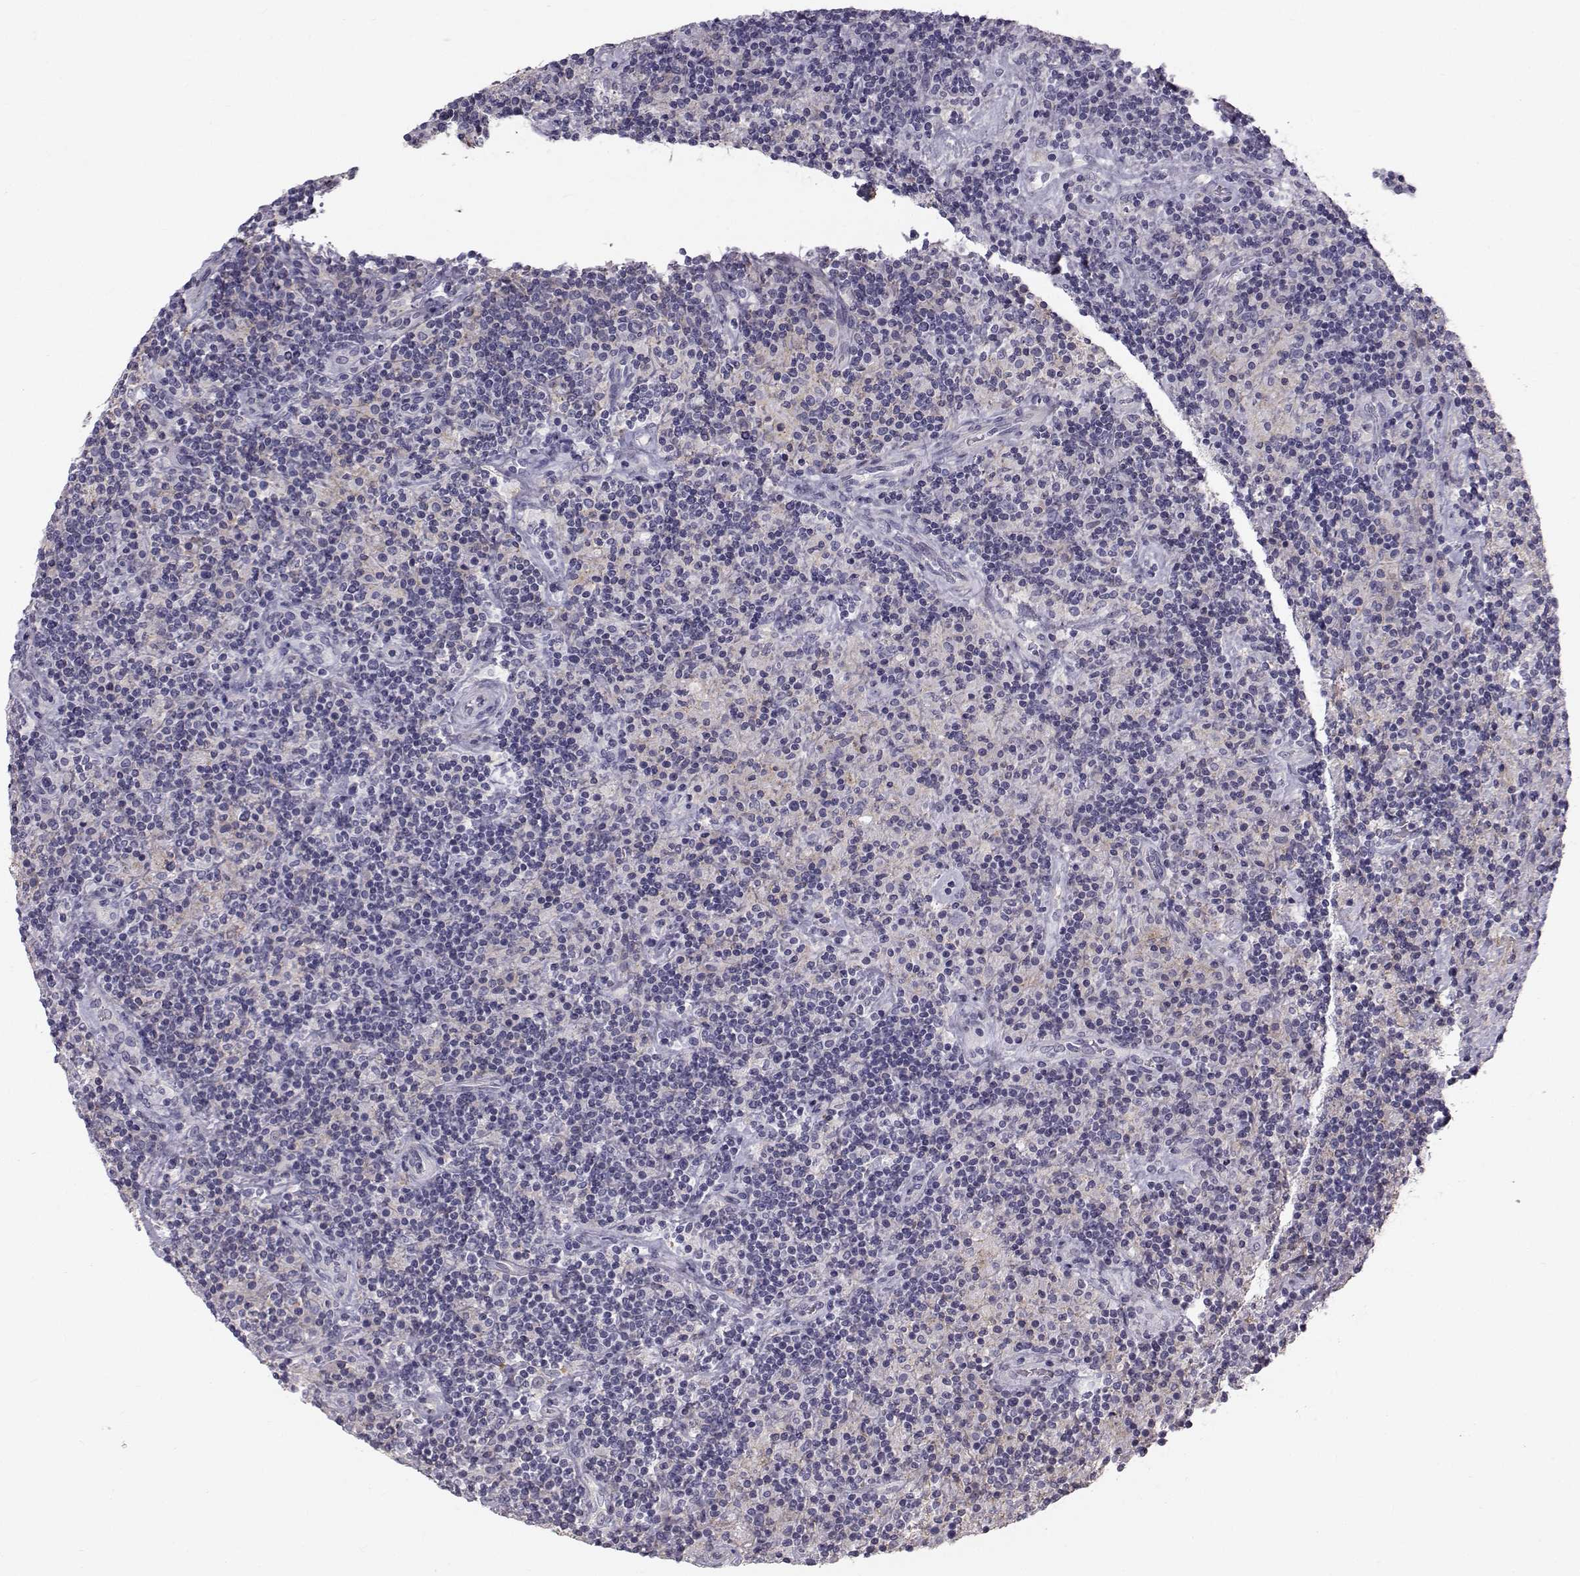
{"staining": {"intensity": "negative", "quantity": "none", "location": "none"}, "tissue": "lymphoma", "cell_type": "Tumor cells", "image_type": "cancer", "snomed": [{"axis": "morphology", "description": "Hodgkin's disease, NOS"}, {"axis": "topography", "description": "Lymph node"}], "caption": "Lymphoma stained for a protein using immunohistochemistry (IHC) exhibits no positivity tumor cells.", "gene": "SPDYE4", "patient": {"sex": "male", "age": 70}}